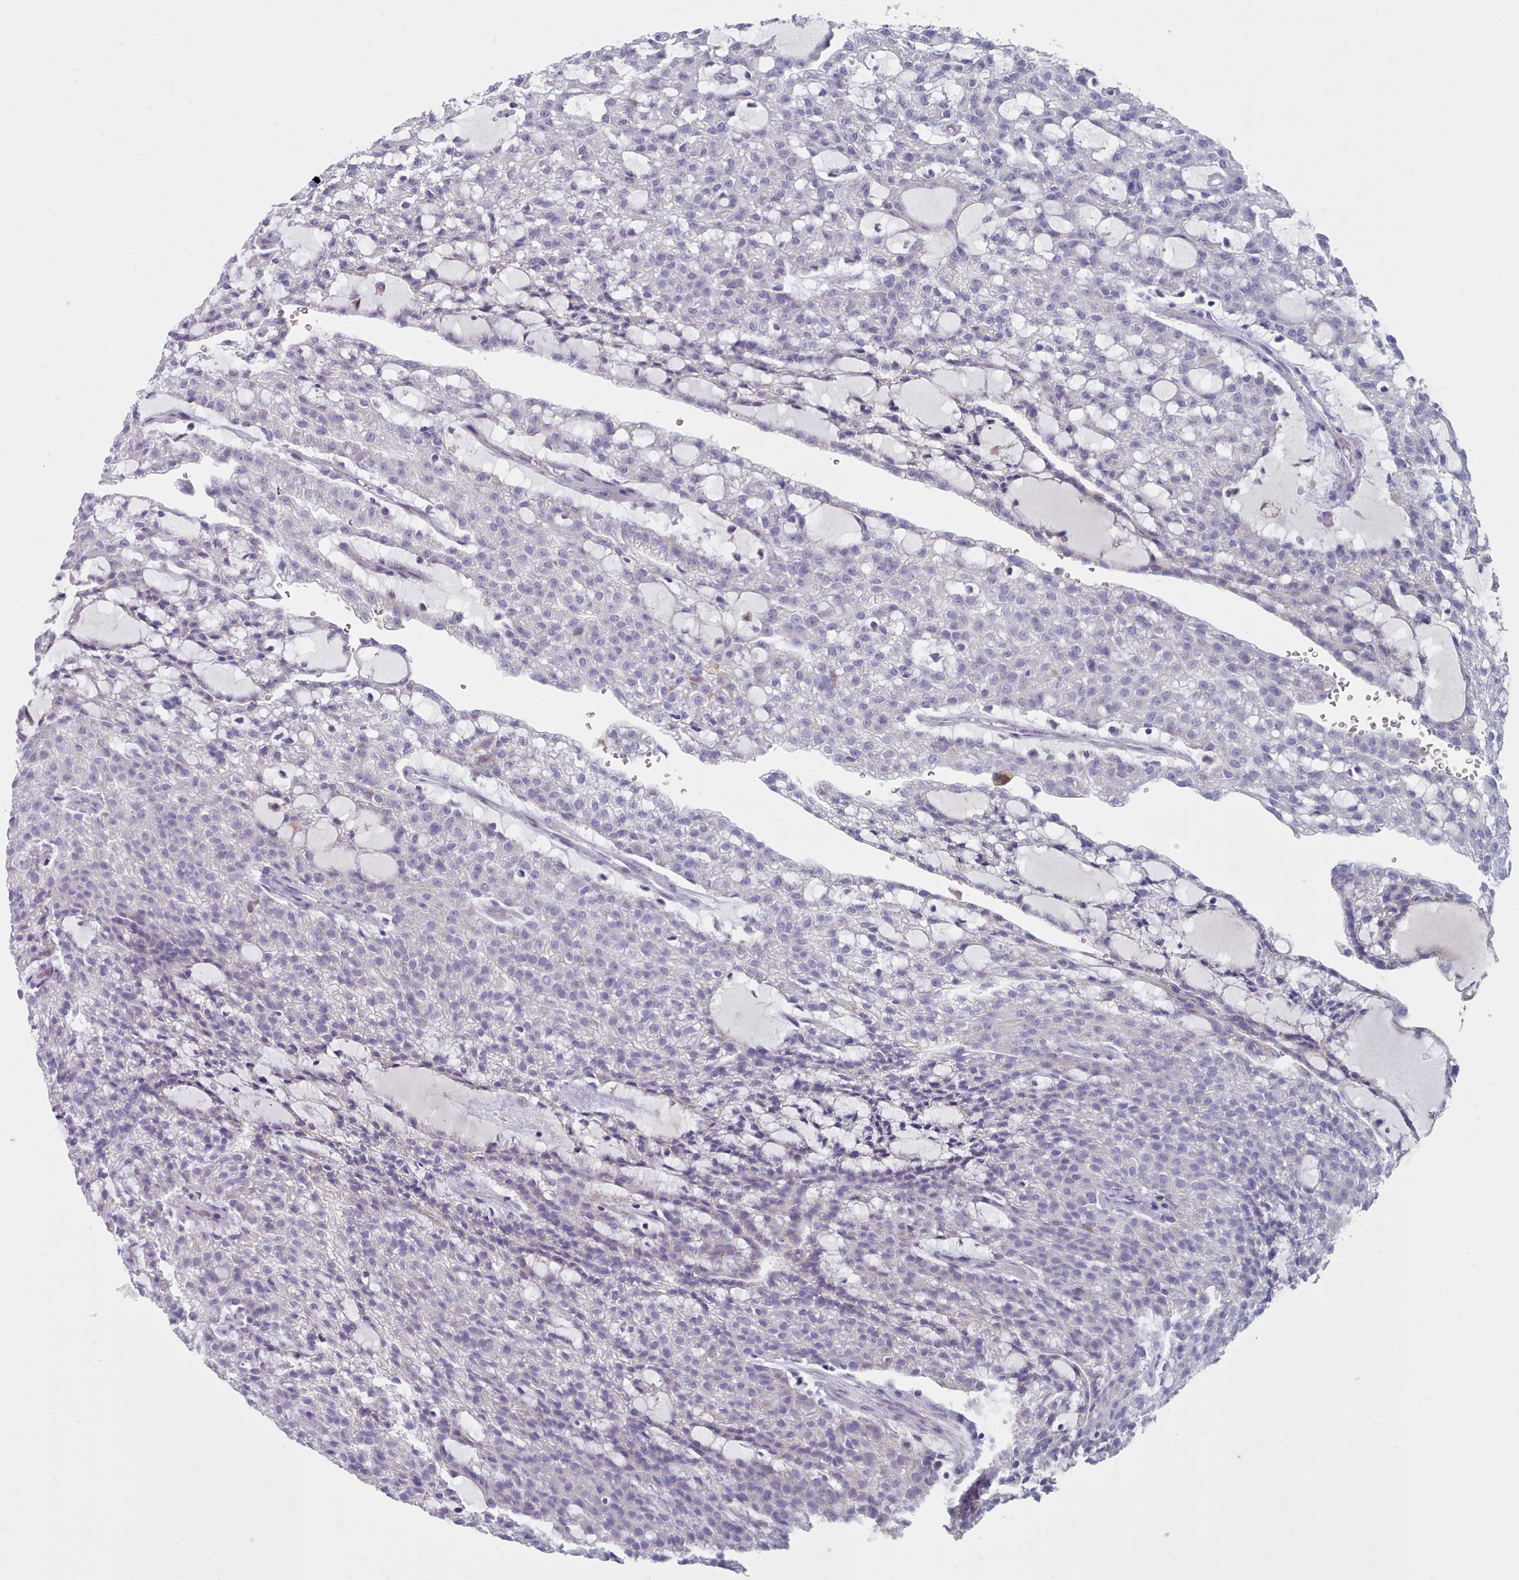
{"staining": {"intensity": "negative", "quantity": "none", "location": "none"}, "tissue": "renal cancer", "cell_type": "Tumor cells", "image_type": "cancer", "snomed": [{"axis": "morphology", "description": "Adenocarcinoma, NOS"}, {"axis": "topography", "description": "Kidney"}], "caption": "DAB immunohistochemical staining of human renal cancer reveals no significant staining in tumor cells.", "gene": "HAO1", "patient": {"sex": "male", "age": 63}}